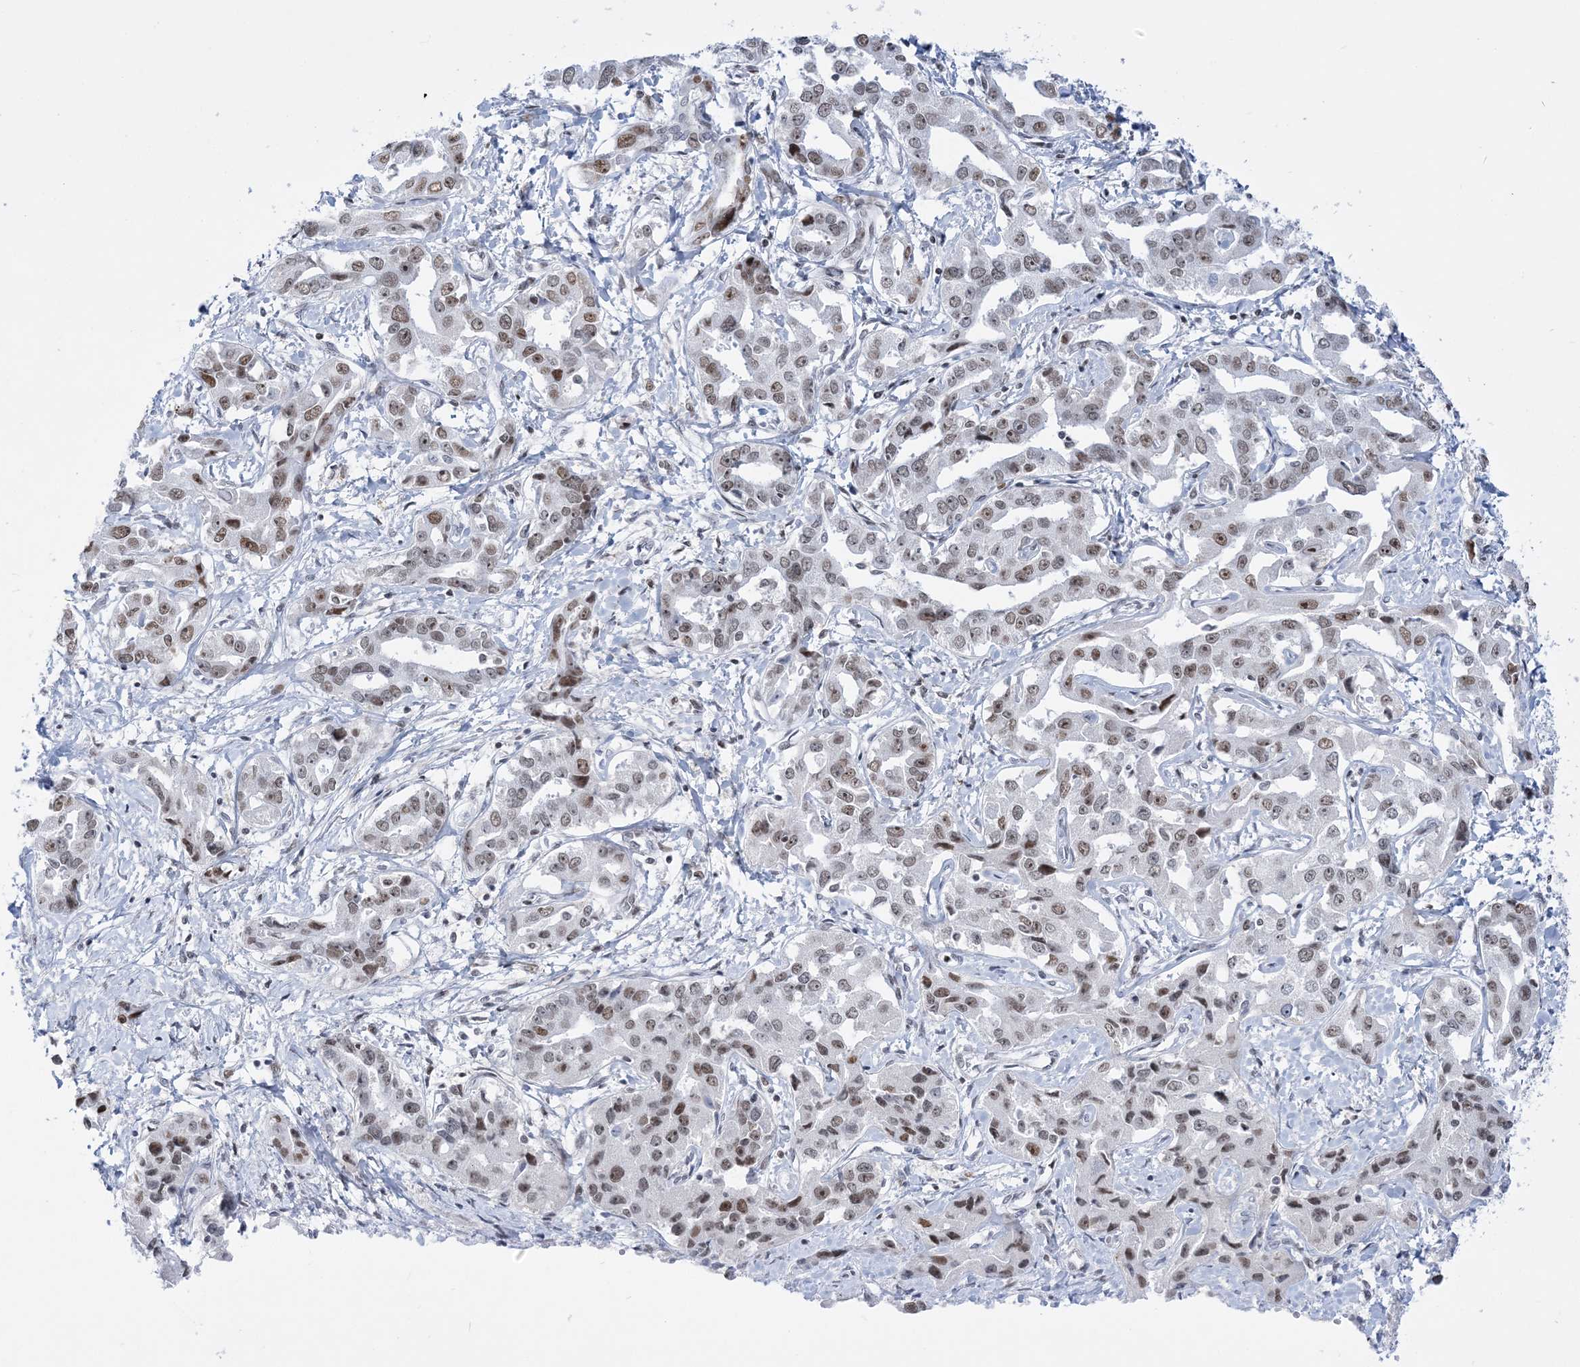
{"staining": {"intensity": "moderate", "quantity": ">75%", "location": "nuclear"}, "tissue": "liver cancer", "cell_type": "Tumor cells", "image_type": "cancer", "snomed": [{"axis": "morphology", "description": "Cholangiocarcinoma"}, {"axis": "topography", "description": "Liver"}], "caption": "Immunohistochemical staining of human liver cancer (cholangiocarcinoma) demonstrates medium levels of moderate nuclear protein positivity in about >75% of tumor cells.", "gene": "DDX21", "patient": {"sex": "male", "age": 59}}